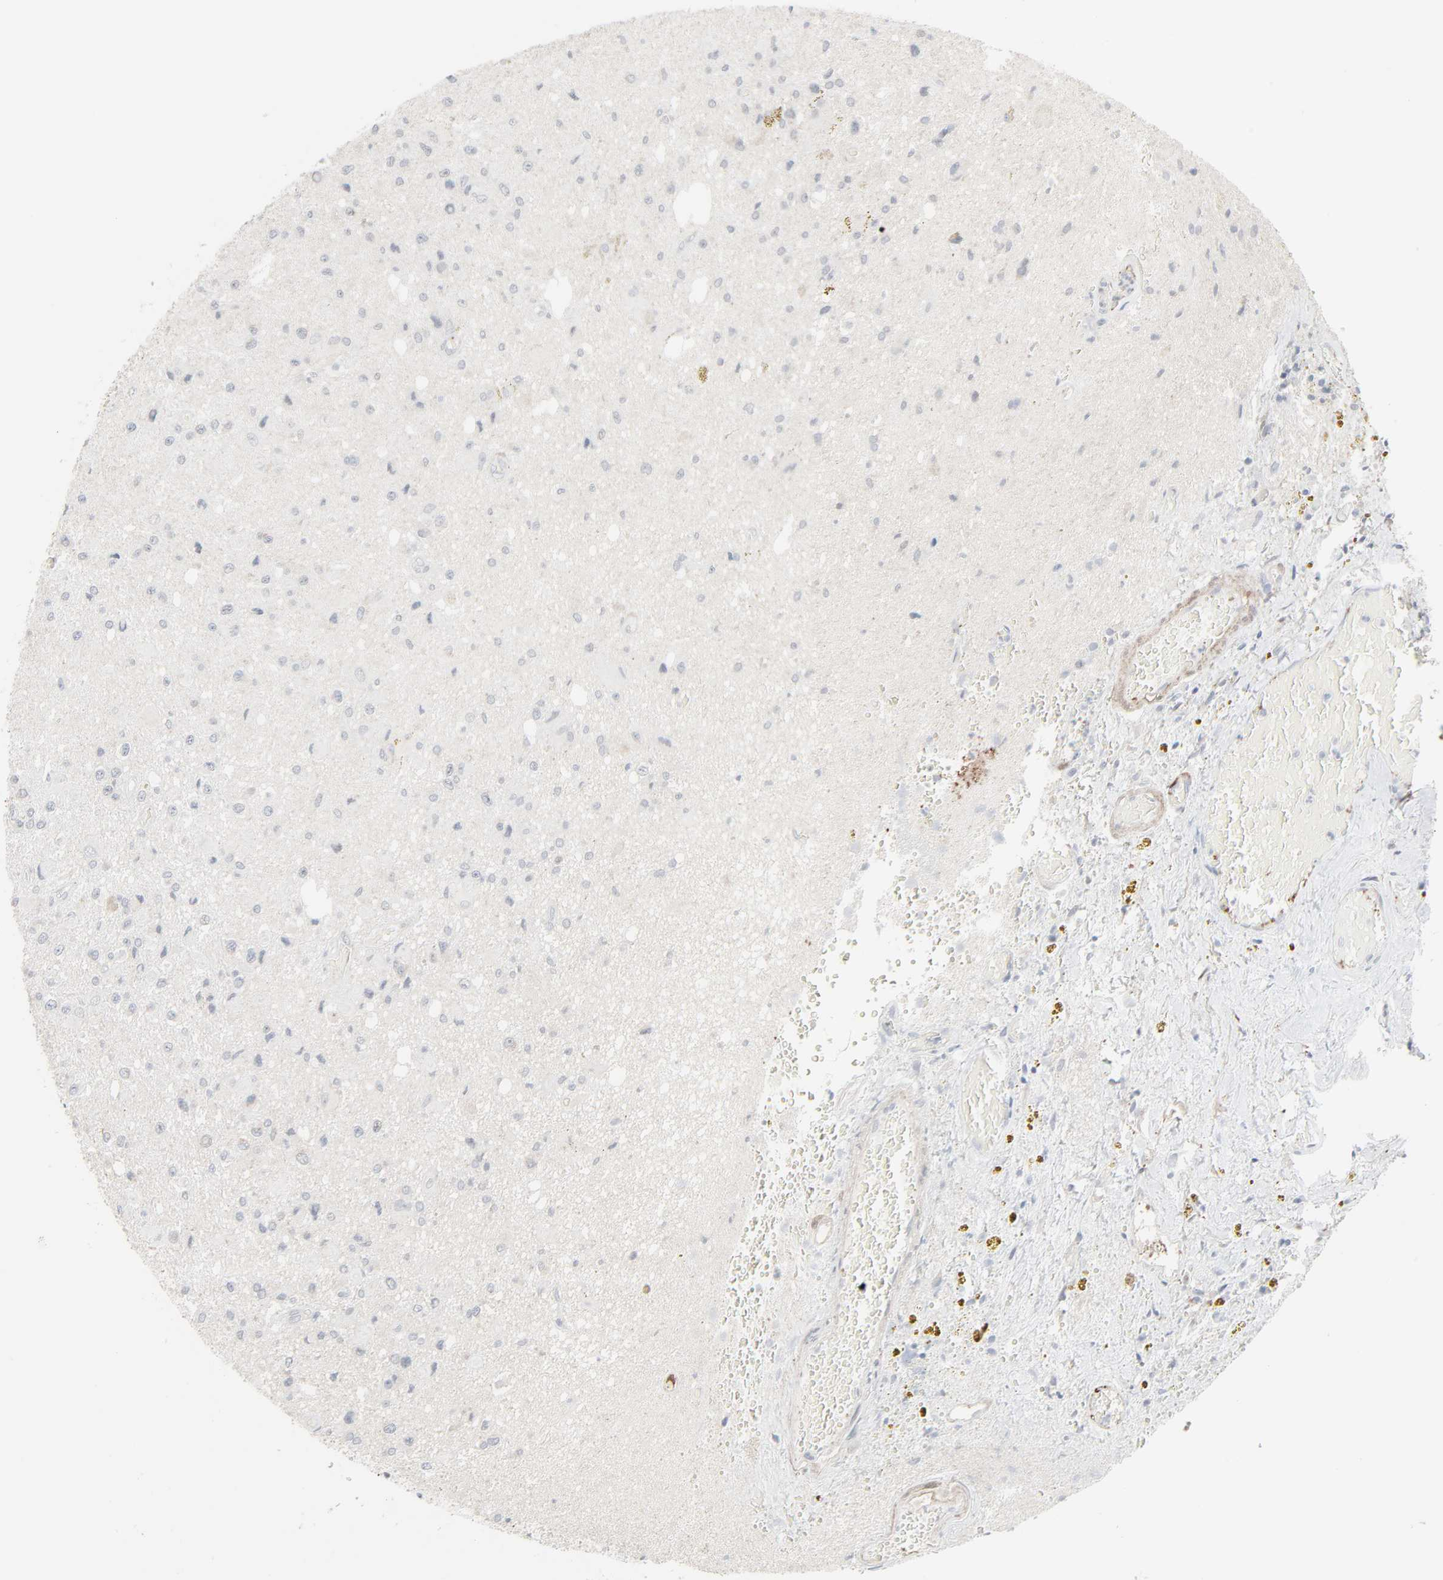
{"staining": {"intensity": "negative", "quantity": "none", "location": "none"}, "tissue": "glioma", "cell_type": "Tumor cells", "image_type": "cancer", "snomed": [{"axis": "morphology", "description": "Glioma, malignant, Low grade"}, {"axis": "topography", "description": "Brain"}], "caption": "IHC histopathology image of neoplastic tissue: low-grade glioma (malignant) stained with DAB reveals no significant protein positivity in tumor cells.", "gene": "NEUROD1", "patient": {"sex": "male", "age": 58}}